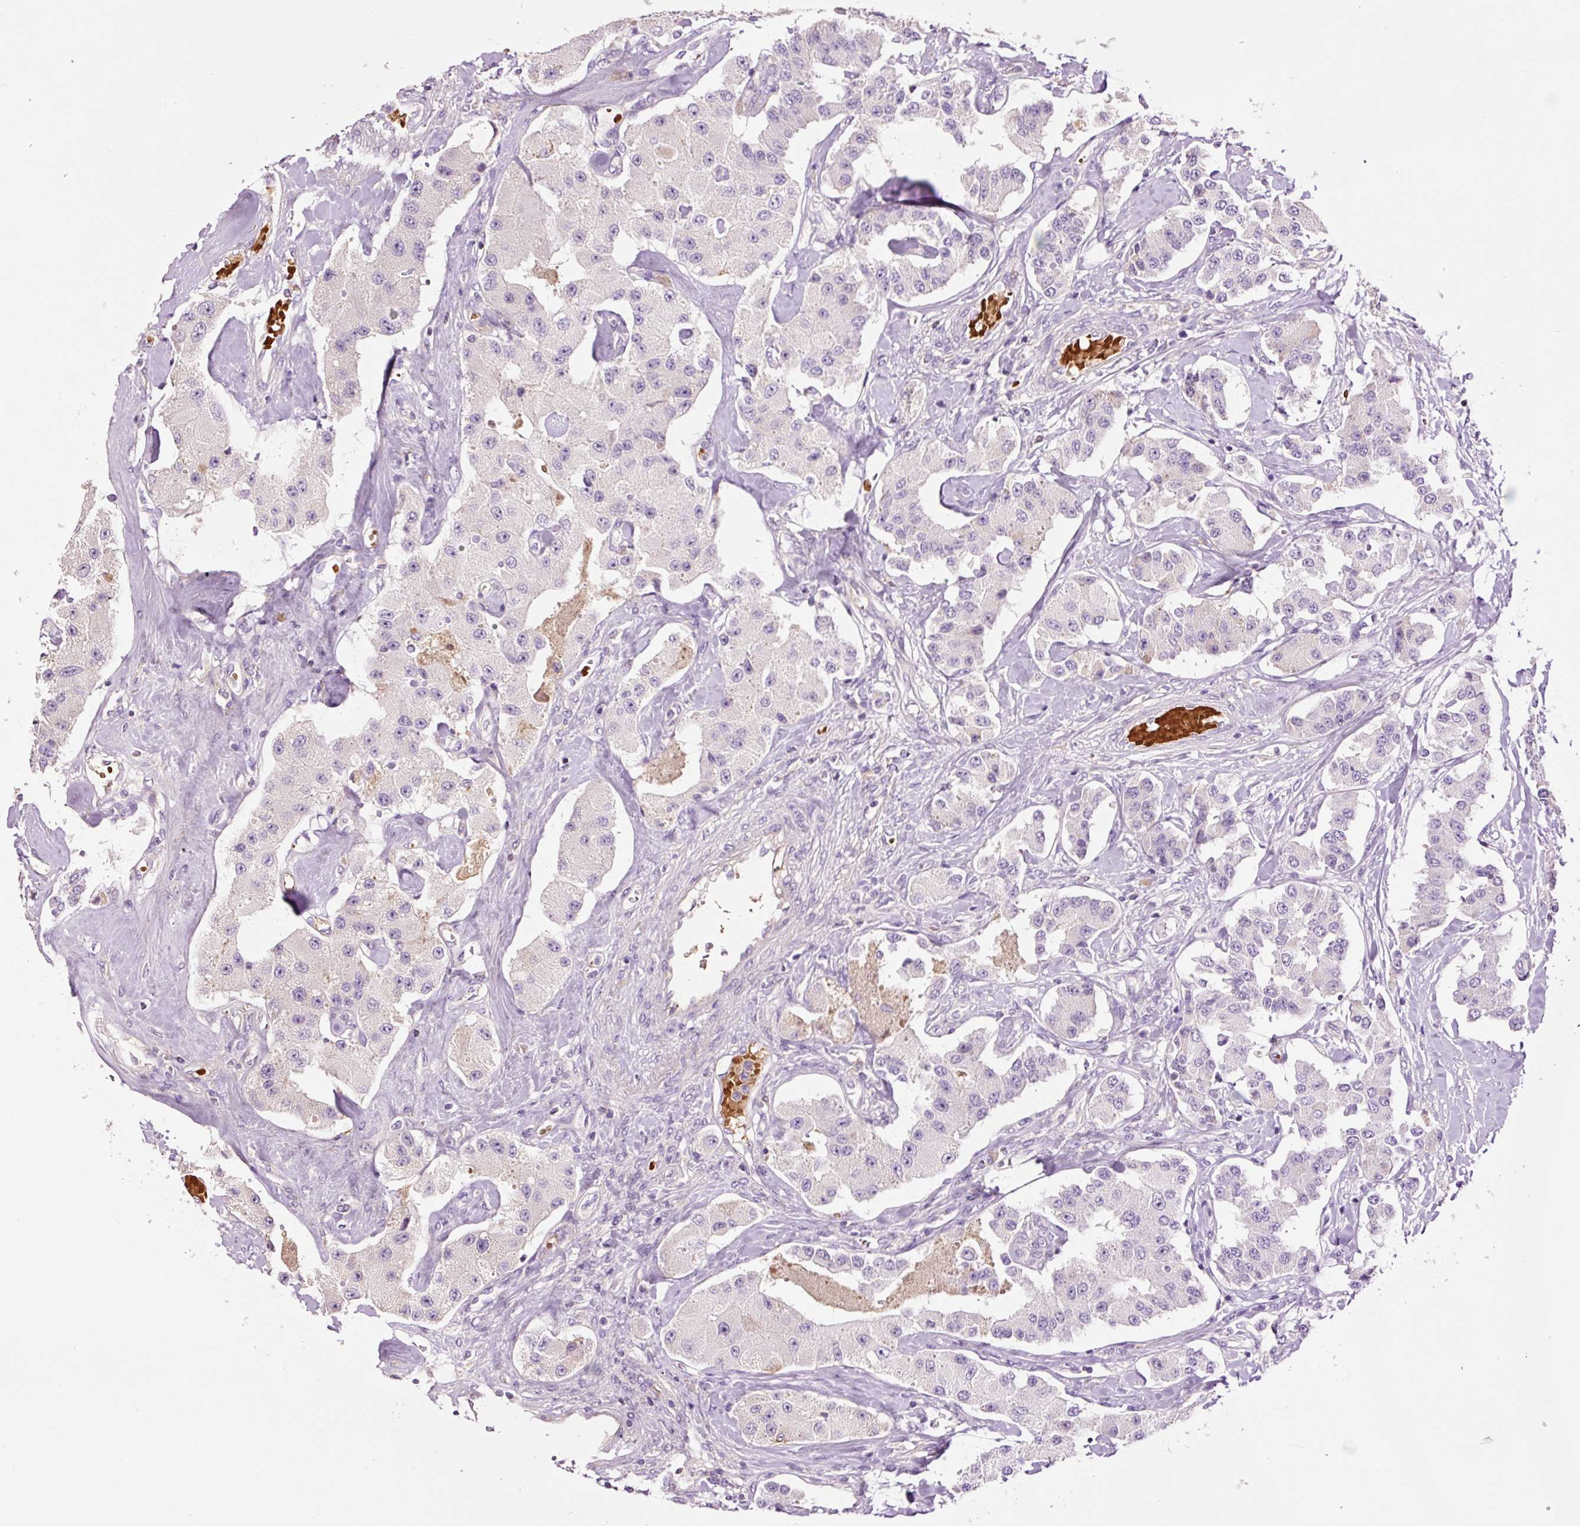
{"staining": {"intensity": "negative", "quantity": "none", "location": "none"}, "tissue": "carcinoid", "cell_type": "Tumor cells", "image_type": "cancer", "snomed": [{"axis": "morphology", "description": "Carcinoid, malignant, NOS"}, {"axis": "topography", "description": "Pancreas"}], "caption": "Immunohistochemical staining of malignant carcinoid reveals no significant staining in tumor cells.", "gene": "TMEM235", "patient": {"sex": "male", "age": 41}}